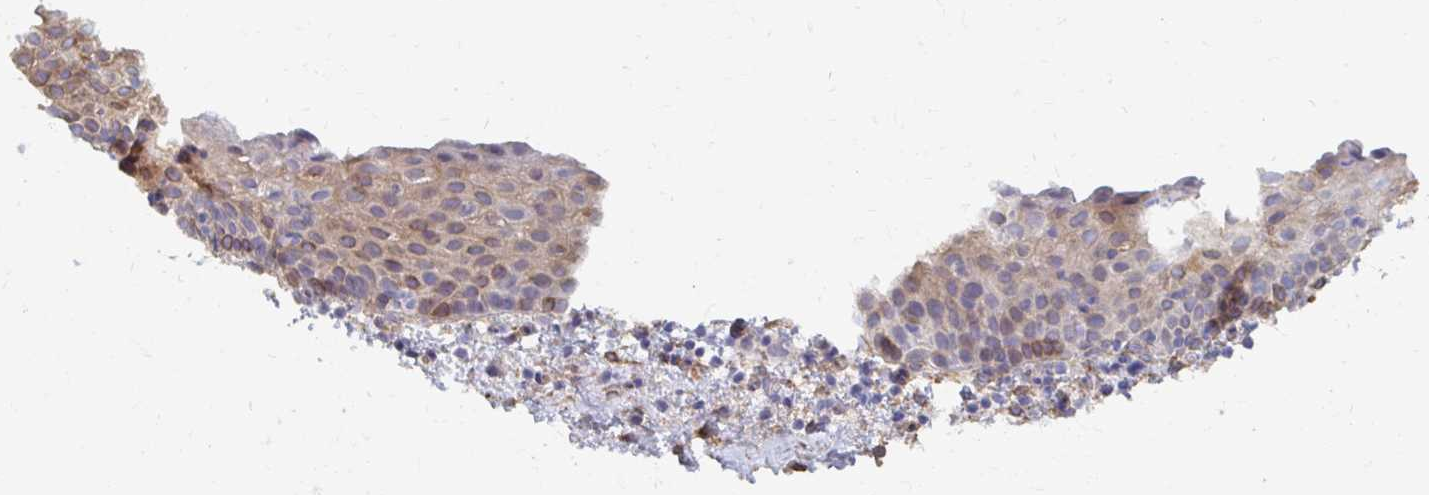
{"staining": {"intensity": "moderate", "quantity": "<25%", "location": "cytoplasmic/membranous"}, "tissue": "vagina", "cell_type": "Squamous epithelial cells", "image_type": "normal", "snomed": [{"axis": "morphology", "description": "Normal tissue, NOS"}, {"axis": "topography", "description": "Vagina"}], "caption": "Squamous epithelial cells reveal low levels of moderate cytoplasmic/membranous staining in approximately <25% of cells in benign vagina. (Brightfield microscopy of DAB IHC at high magnification).", "gene": "MYLK2", "patient": {"sex": "female", "age": 61}}